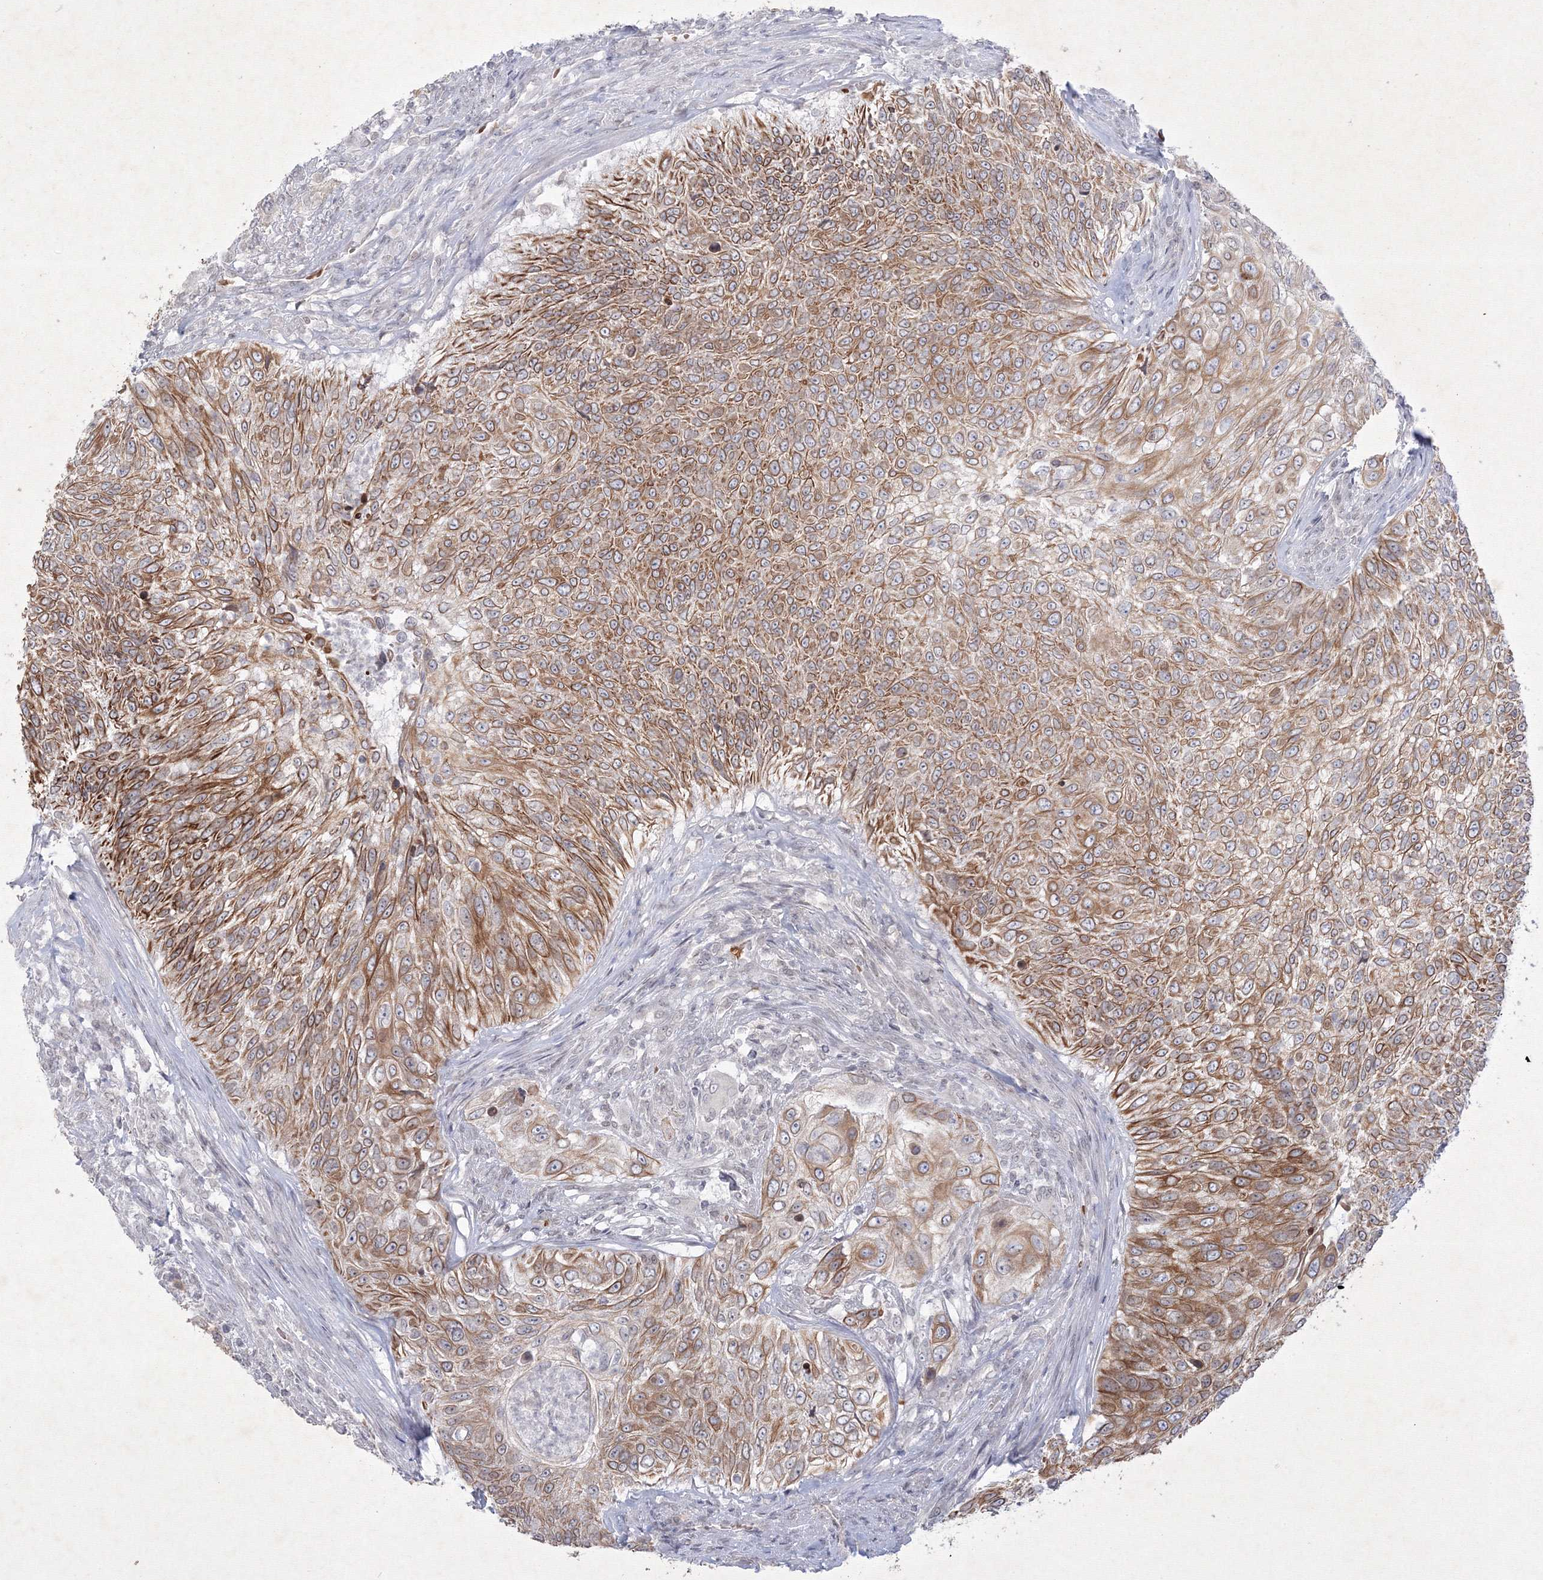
{"staining": {"intensity": "moderate", "quantity": "25%-75%", "location": "cytoplasmic/membranous"}, "tissue": "urothelial cancer", "cell_type": "Tumor cells", "image_type": "cancer", "snomed": [{"axis": "morphology", "description": "Urothelial carcinoma, High grade"}, {"axis": "topography", "description": "Urinary bladder"}], "caption": "Immunohistochemical staining of human urothelial cancer exhibits medium levels of moderate cytoplasmic/membranous protein expression in about 25%-75% of tumor cells. (brown staining indicates protein expression, while blue staining denotes nuclei).", "gene": "NXPE3", "patient": {"sex": "female", "age": 60}}